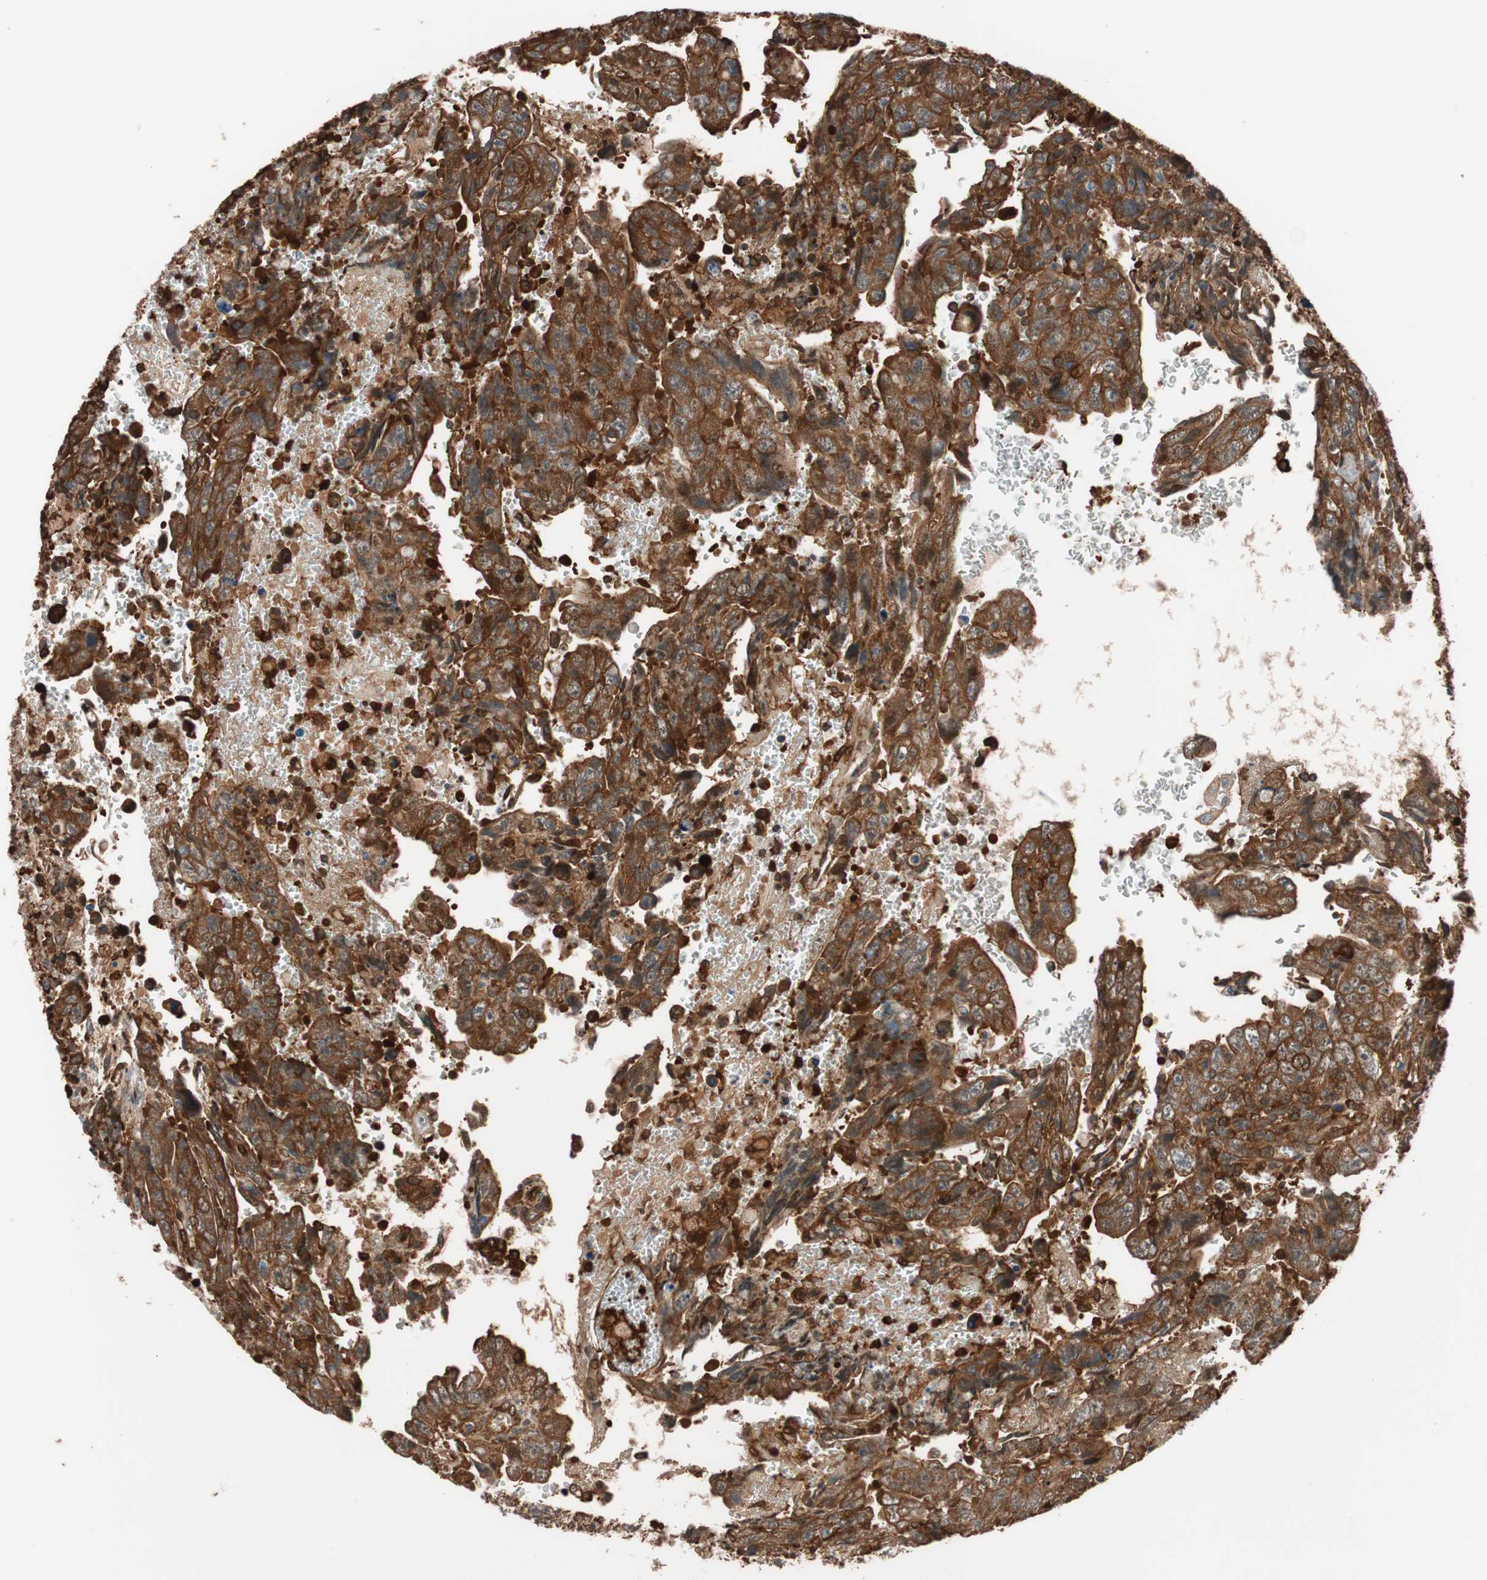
{"staining": {"intensity": "strong", "quantity": ">75%", "location": "cytoplasmic/membranous"}, "tissue": "testis cancer", "cell_type": "Tumor cells", "image_type": "cancer", "snomed": [{"axis": "morphology", "description": "Carcinoma, Embryonal, NOS"}, {"axis": "topography", "description": "Testis"}], "caption": "Testis cancer (embryonal carcinoma) tissue displays strong cytoplasmic/membranous positivity in about >75% of tumor cells The protein of interest is stained brown, and the nuclei are stained in blue (DAB (3,3'-diaminobenzidine) IHC with brightfield microscopy, high magnification).", "gene": "VASP", "patient": {"sex": "male", "age": 28}}